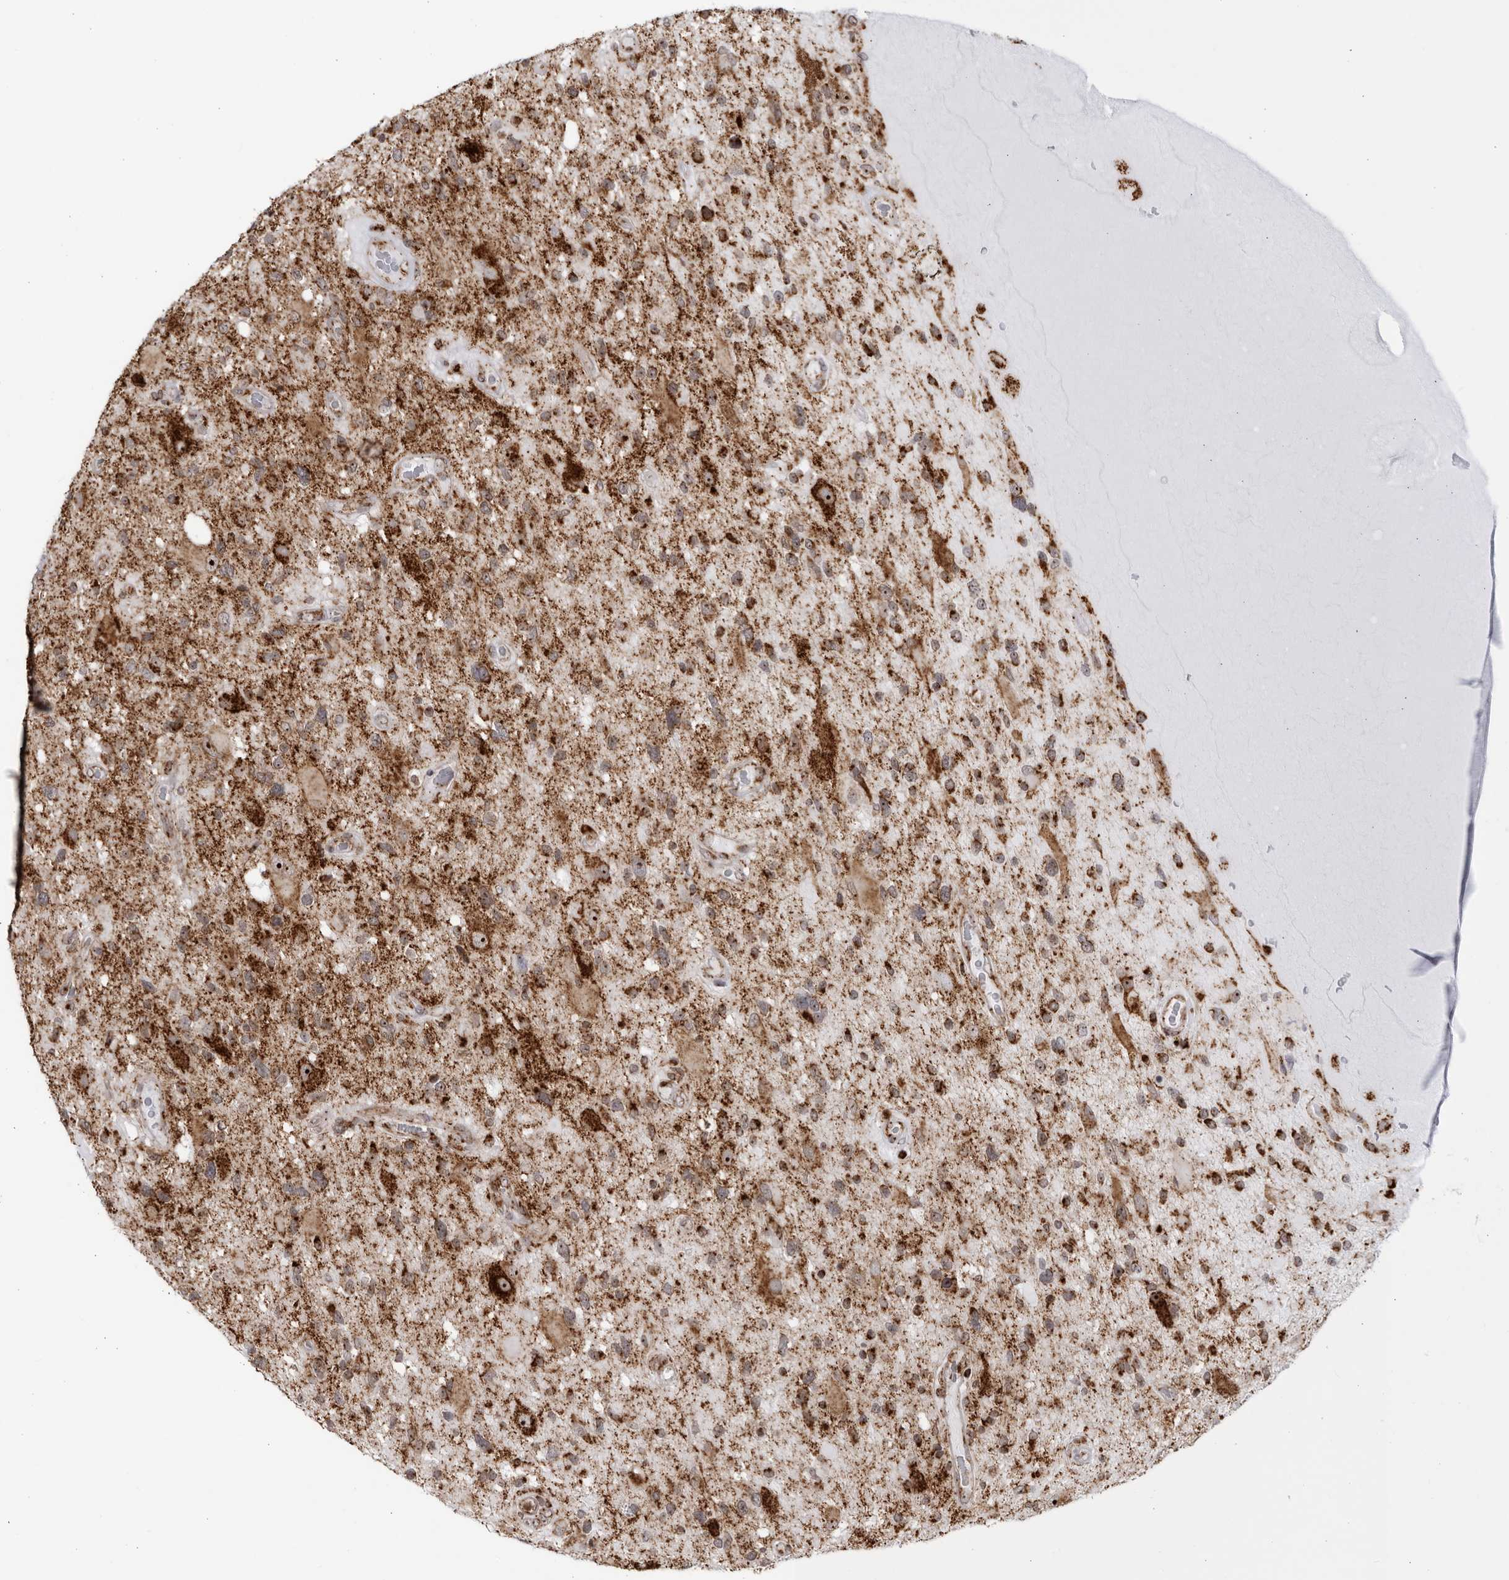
{"staining": {"intensity": "moderate", "quantity": ">75%", "location": "cytoplasmic/membranous"}, "tissue": "glioma", "cell_type": "Tumor cells", "image_type": "cancer", "snomed": [{"axis": "morphology", "description": "Glioma, malignant, High grade"}, {"axis": "topography", "description": "Brain"}], "caption": "Glioma tissue demonstrates moderate cytoplasmic/membranous staining in about >75% of tumor cells, visualized by immunohistochemistry.", "gene": "RBM34", "patient": {"sex": "male", "age": 33}}